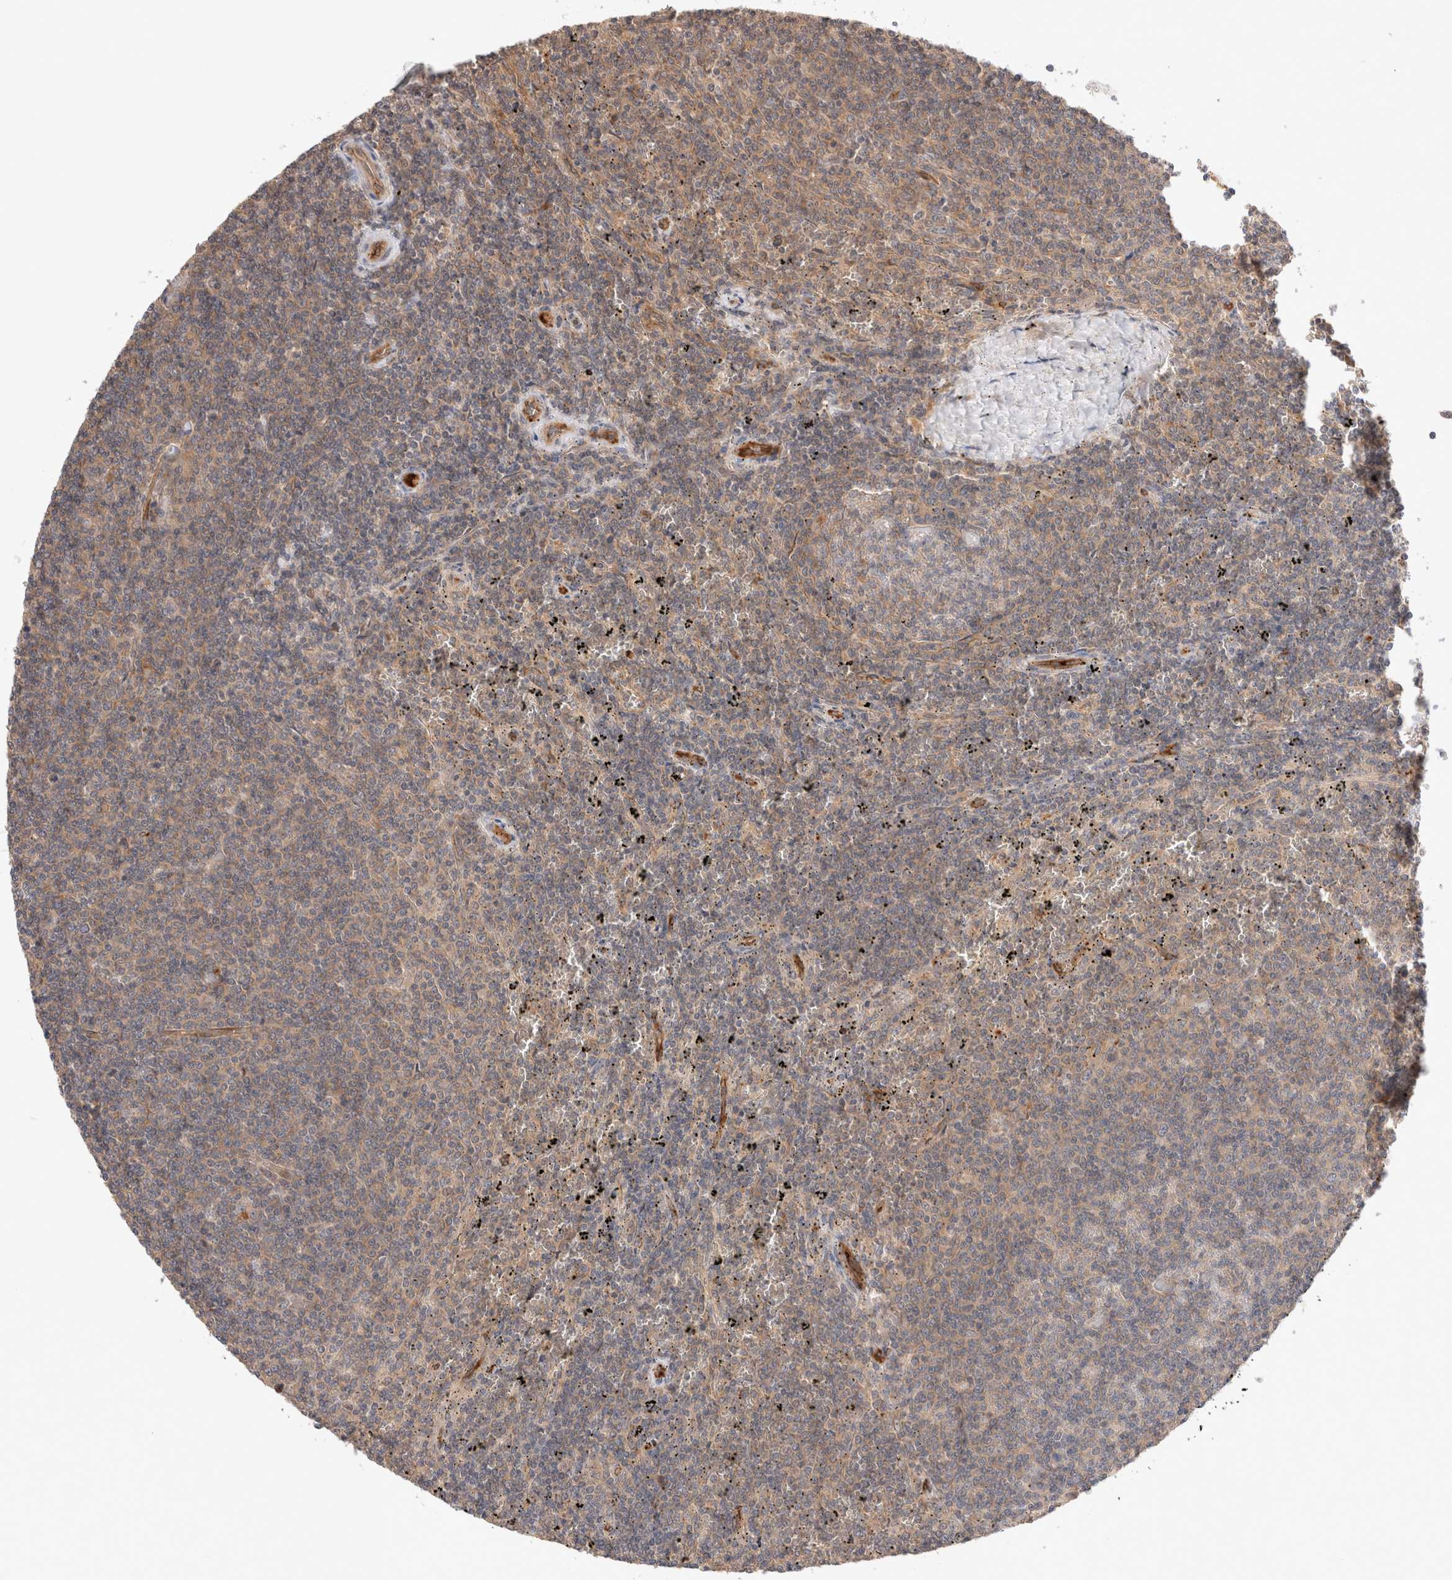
{"staining": {"intensity": "weak", "quantity": ">75%", "location": "cytoplasmic/membranous"}, "tissue": "lymphoma", "cell_type": "Tumor cells", "image_type": "cancer", "snomed": [{"axis": "morphology", "description": "Malignant lymphoma, non-Hodgkin's type, Low grade"}, {"axis": "topography", "description": "Spleen"}], "caption": "Malignant lymphoma, non-Hodgkin's type (low-grade) stained with a brown dye displays weak cytoplasmic/membranous positive expression in approximately >75% of tumor cells.", "gene": "KLHL20", "patient": {"sex": "female", "age": 50}}